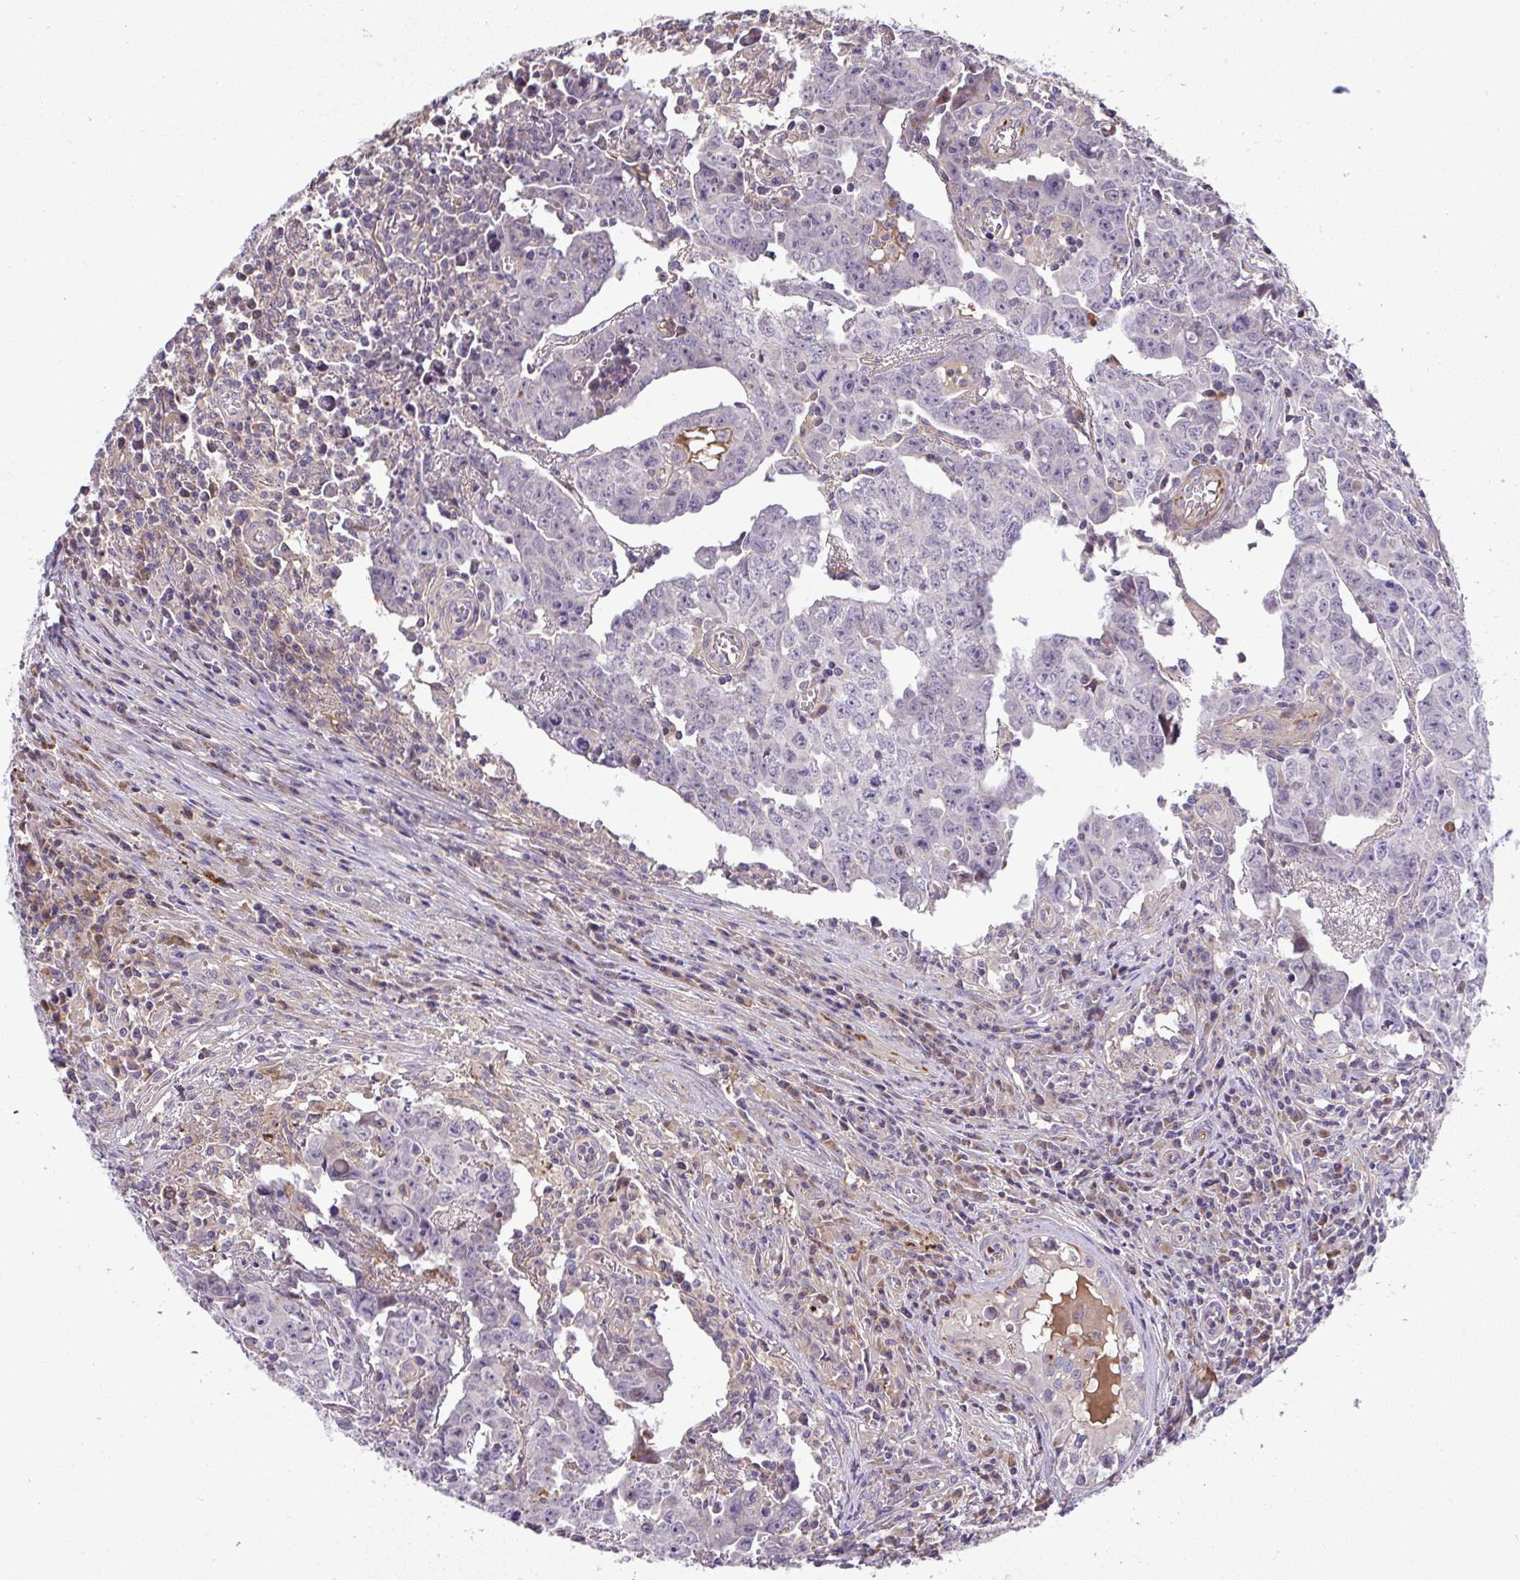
{"staining": {"intensity": "negative", "quantity": "none", "location": "none"}, "tissue": "testis cancer", "cell_type": "Tumor cells", "image_type": "cancer", "snomed": [{"axis": "morphology", "description": "Carcinoma, Embryonal, NOS"}, {"axis": "topography", "description": "Testis"}], "caption": "There is no significant staining in tumor cells of testis cancer.", "gene": "GRID2", "patient": {"sex": "male", "age": 22}}